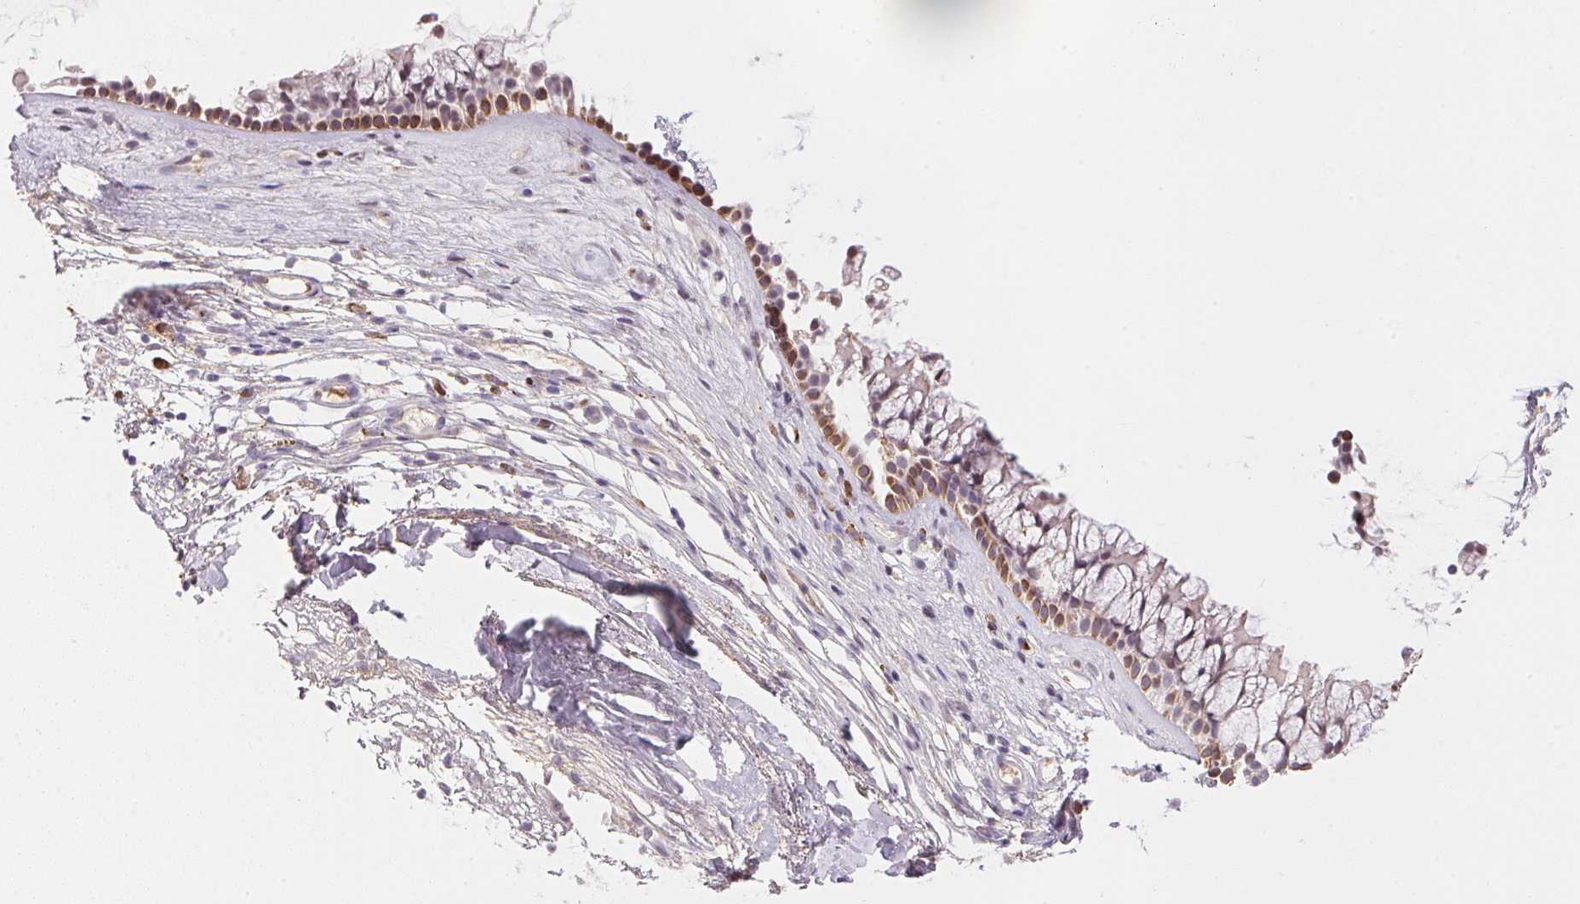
{"staining": {"intensity": "moderate", "quantity": "<25%", "location": "cytoplasmic/membranous"}, "tissue": "nasopharynx", "cell_type": "Respiratory epithelial cells", "image_type": "normal", "snomed": [{"axis": "morphology", "description": "Normal tissue, NOS"}, {"axis": "topography", "description": "Nasopharynx"}], "caption": "Immunohistochemical staining of benign nasopharynx shows low levels of moderate cytoplasmic/membranous expression in about <25% of respiratory epithelial cells. The protein of interest is shown in brown color, while the nuclei are stained blue.", "gene": "FNDC4", "patient": {"sex": "female", "age": 75}}